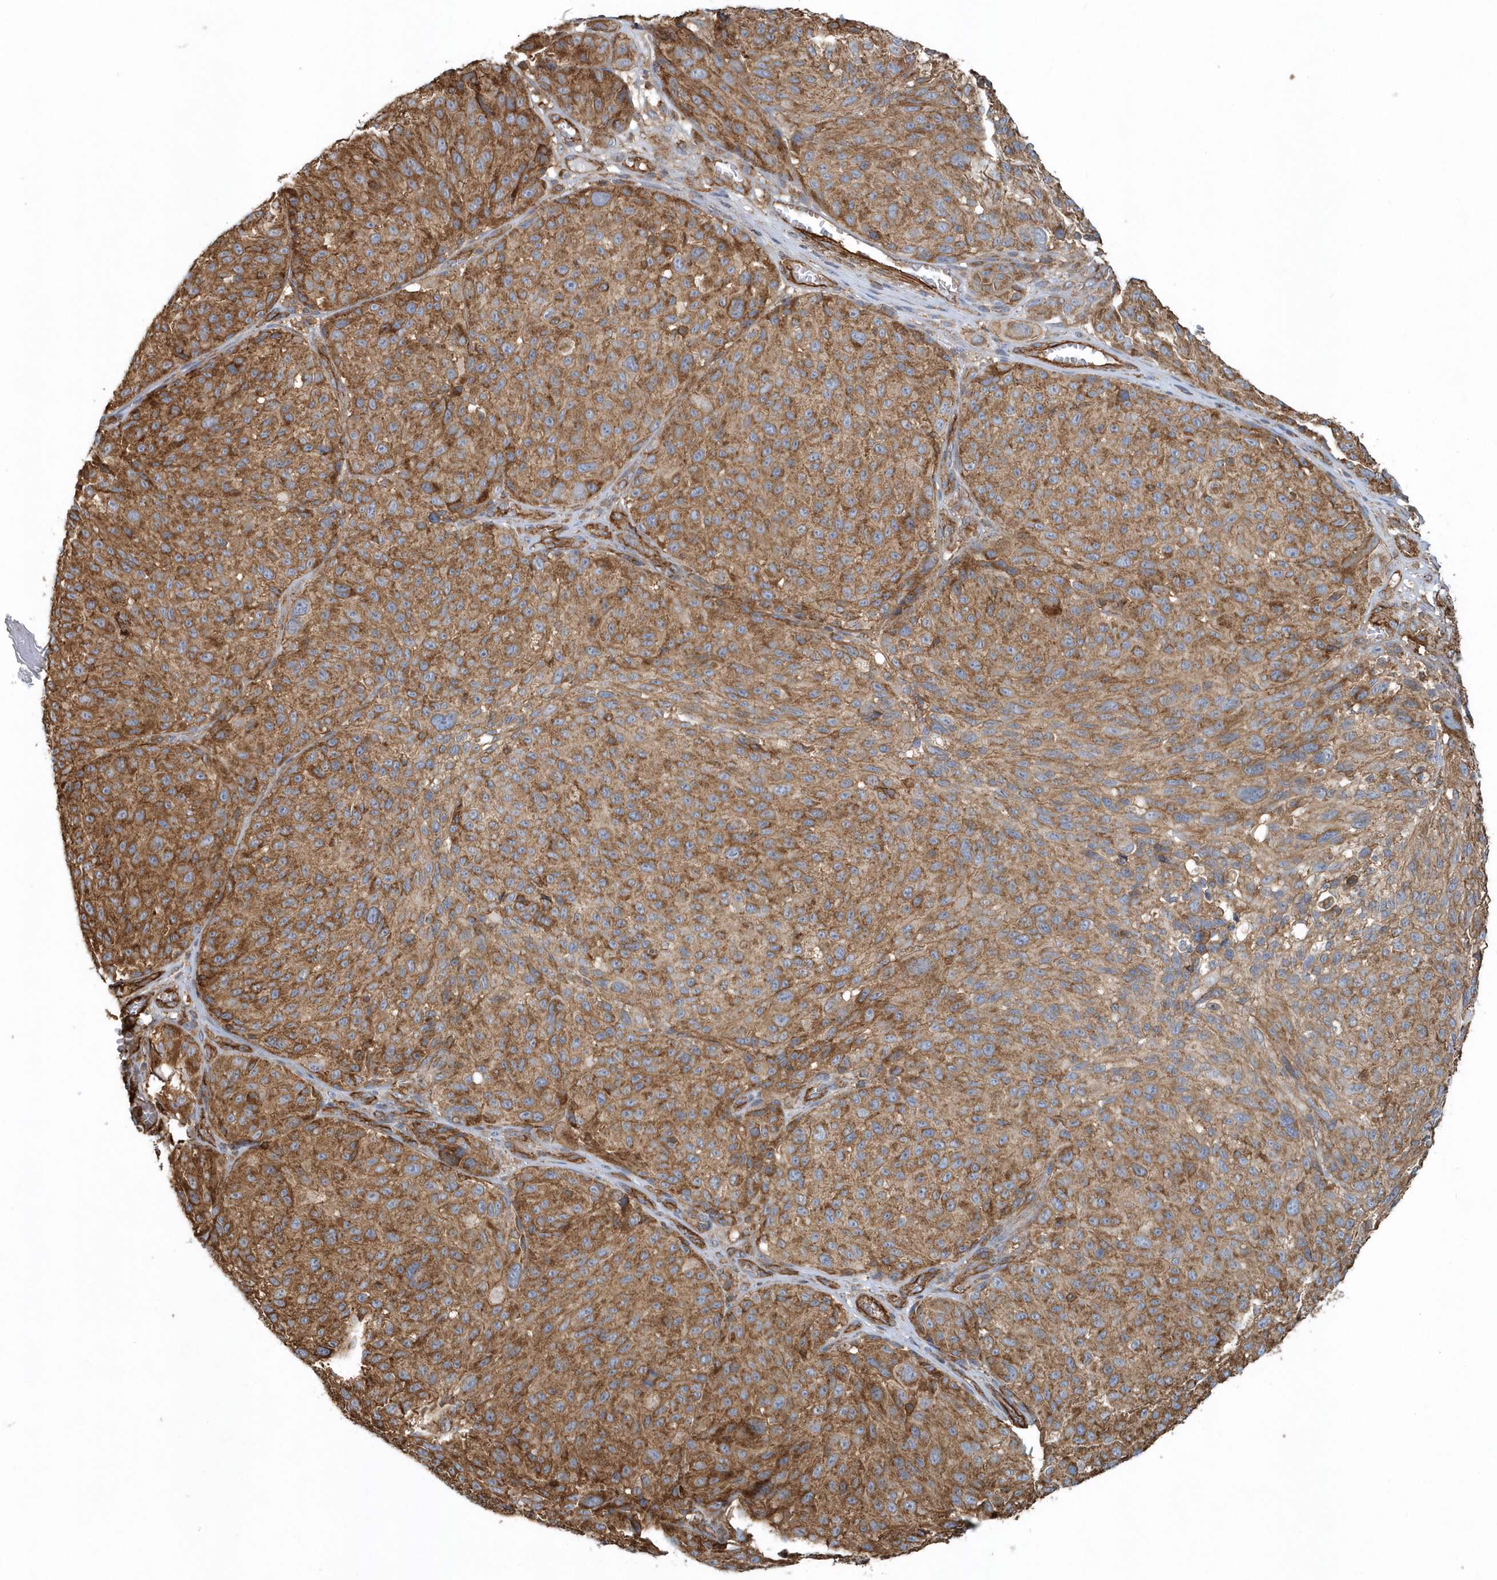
{"staining": {"intensity": "moderate", "quantity": ">75%", "location": "cytoplasmic/membranous"}, "tissue": "melanoma", "cell_type": "Tumor cells", "image_type": "cancer", "snomed": [{"axis": "morphology", "description": "Malignant melanoma, NOS"}, {"axis": "topography", "description": "Skin"}], "caption": "Immunohistochemical staining of malignant melanoma demonstrates moderate cytoplasmic/membranous protein expression in approximately >75% of tumor cells. Using DAB (3,3'-diaminobenzidine) (brown) and hematoxylin (blue) stains, captured at high magnification using brightfield microscopy.", "gene": "MMUT", "patient": {"sex": "male", "age": 83}}